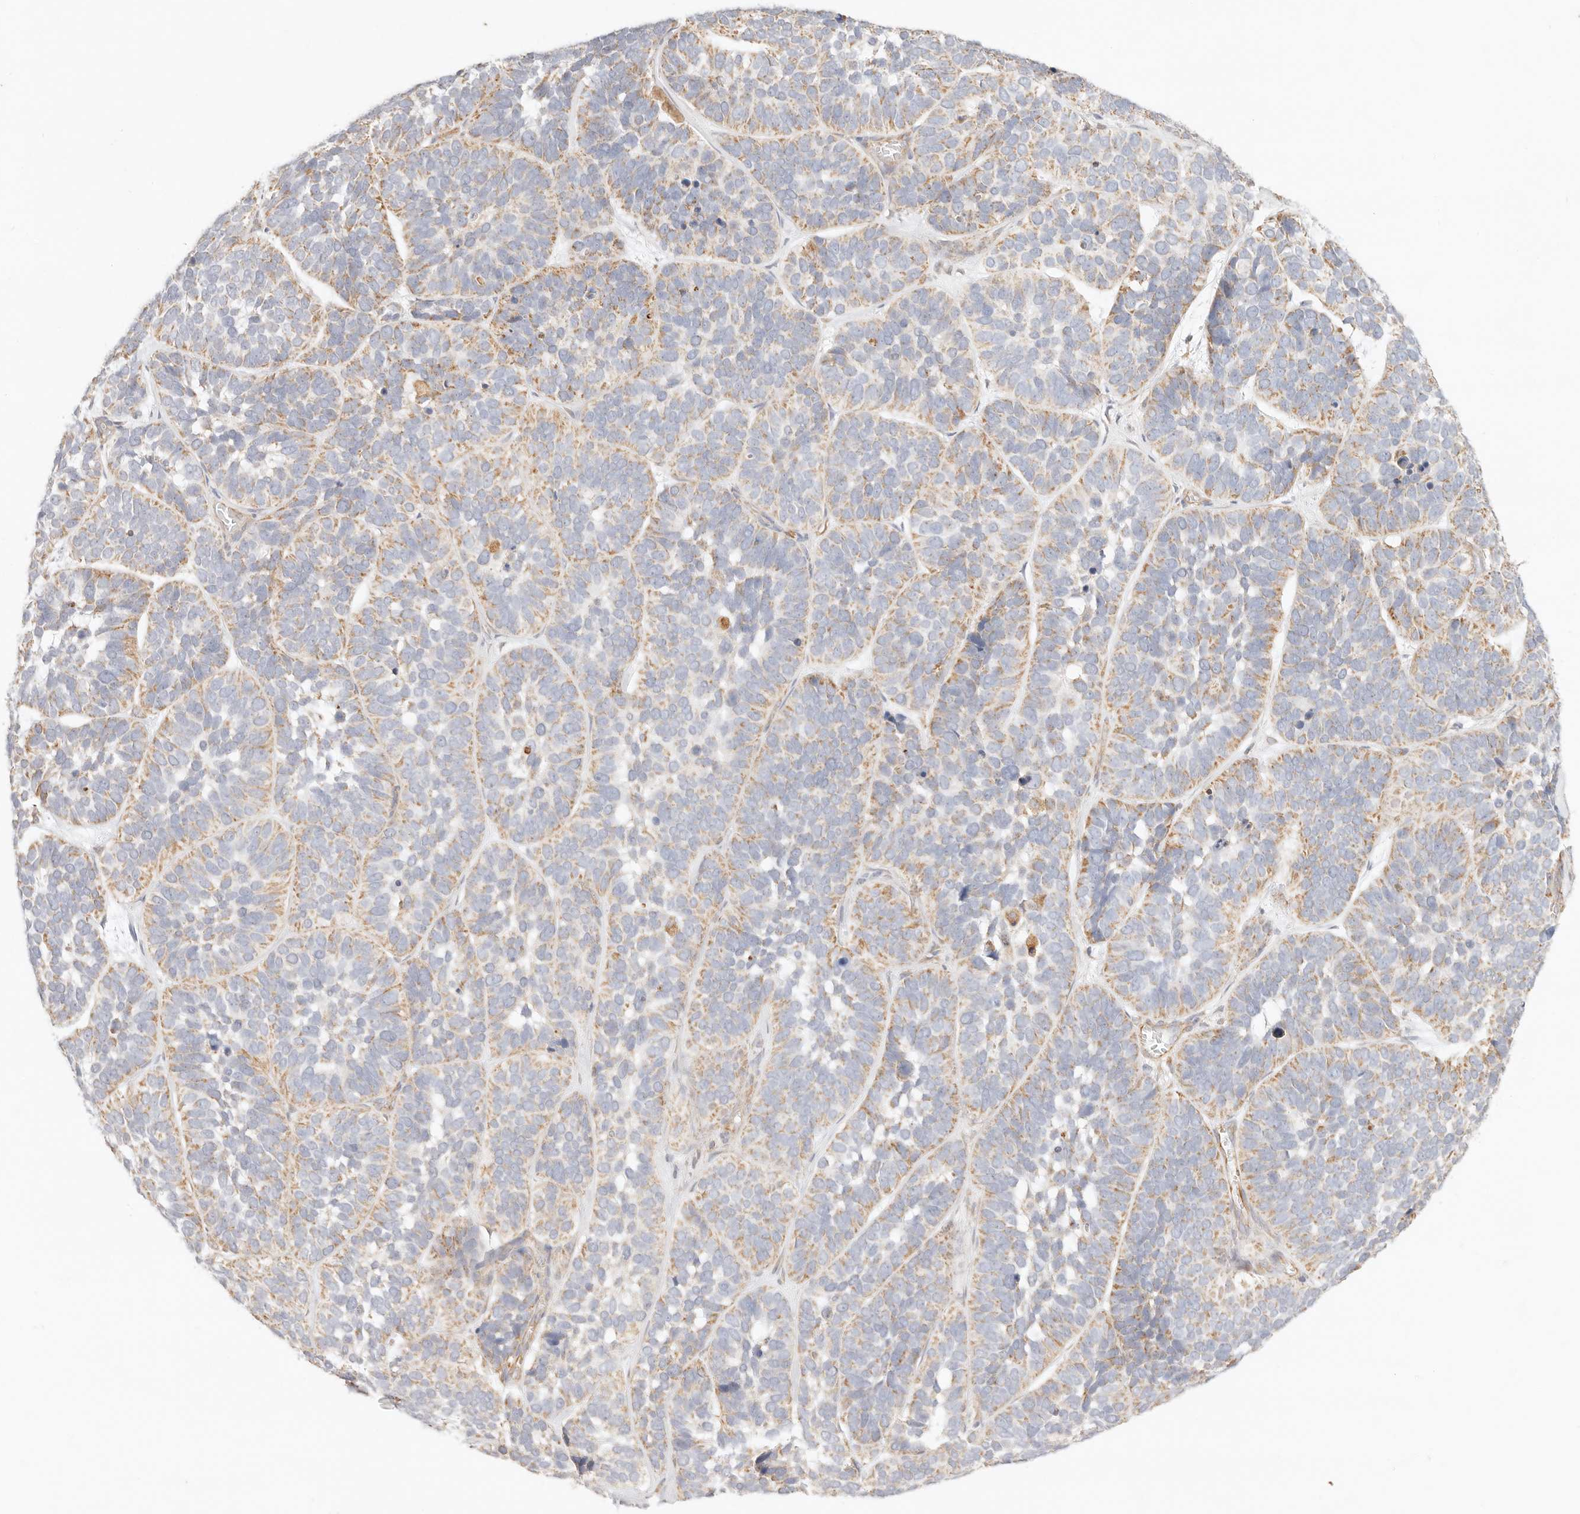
{"staining": {"intensity": "moderate", "quantity": ">75%", "location": "cytoplasmic/membranous"}, "tissue": "skin cancer", "cell_type": "Tumor cells", "image_type": "cancer", "snomed": [{"axis": "morphology", "description": "Basal cell carcinoma"}, {"axis": "topography", "description": "Skin"}], "caption": "IHC histopathology image of neoplastic tissue: human basal cell carcinoma (skin) stained using IHC shows medium levels of moderate protein expression localized specifically in the cytoplasmic/membranous of tumor cells, appearing as a cytoplasmic/membranous brown color.", "gene": "ZC3H11A", "patient": {"sex": "male", "age": 62}}